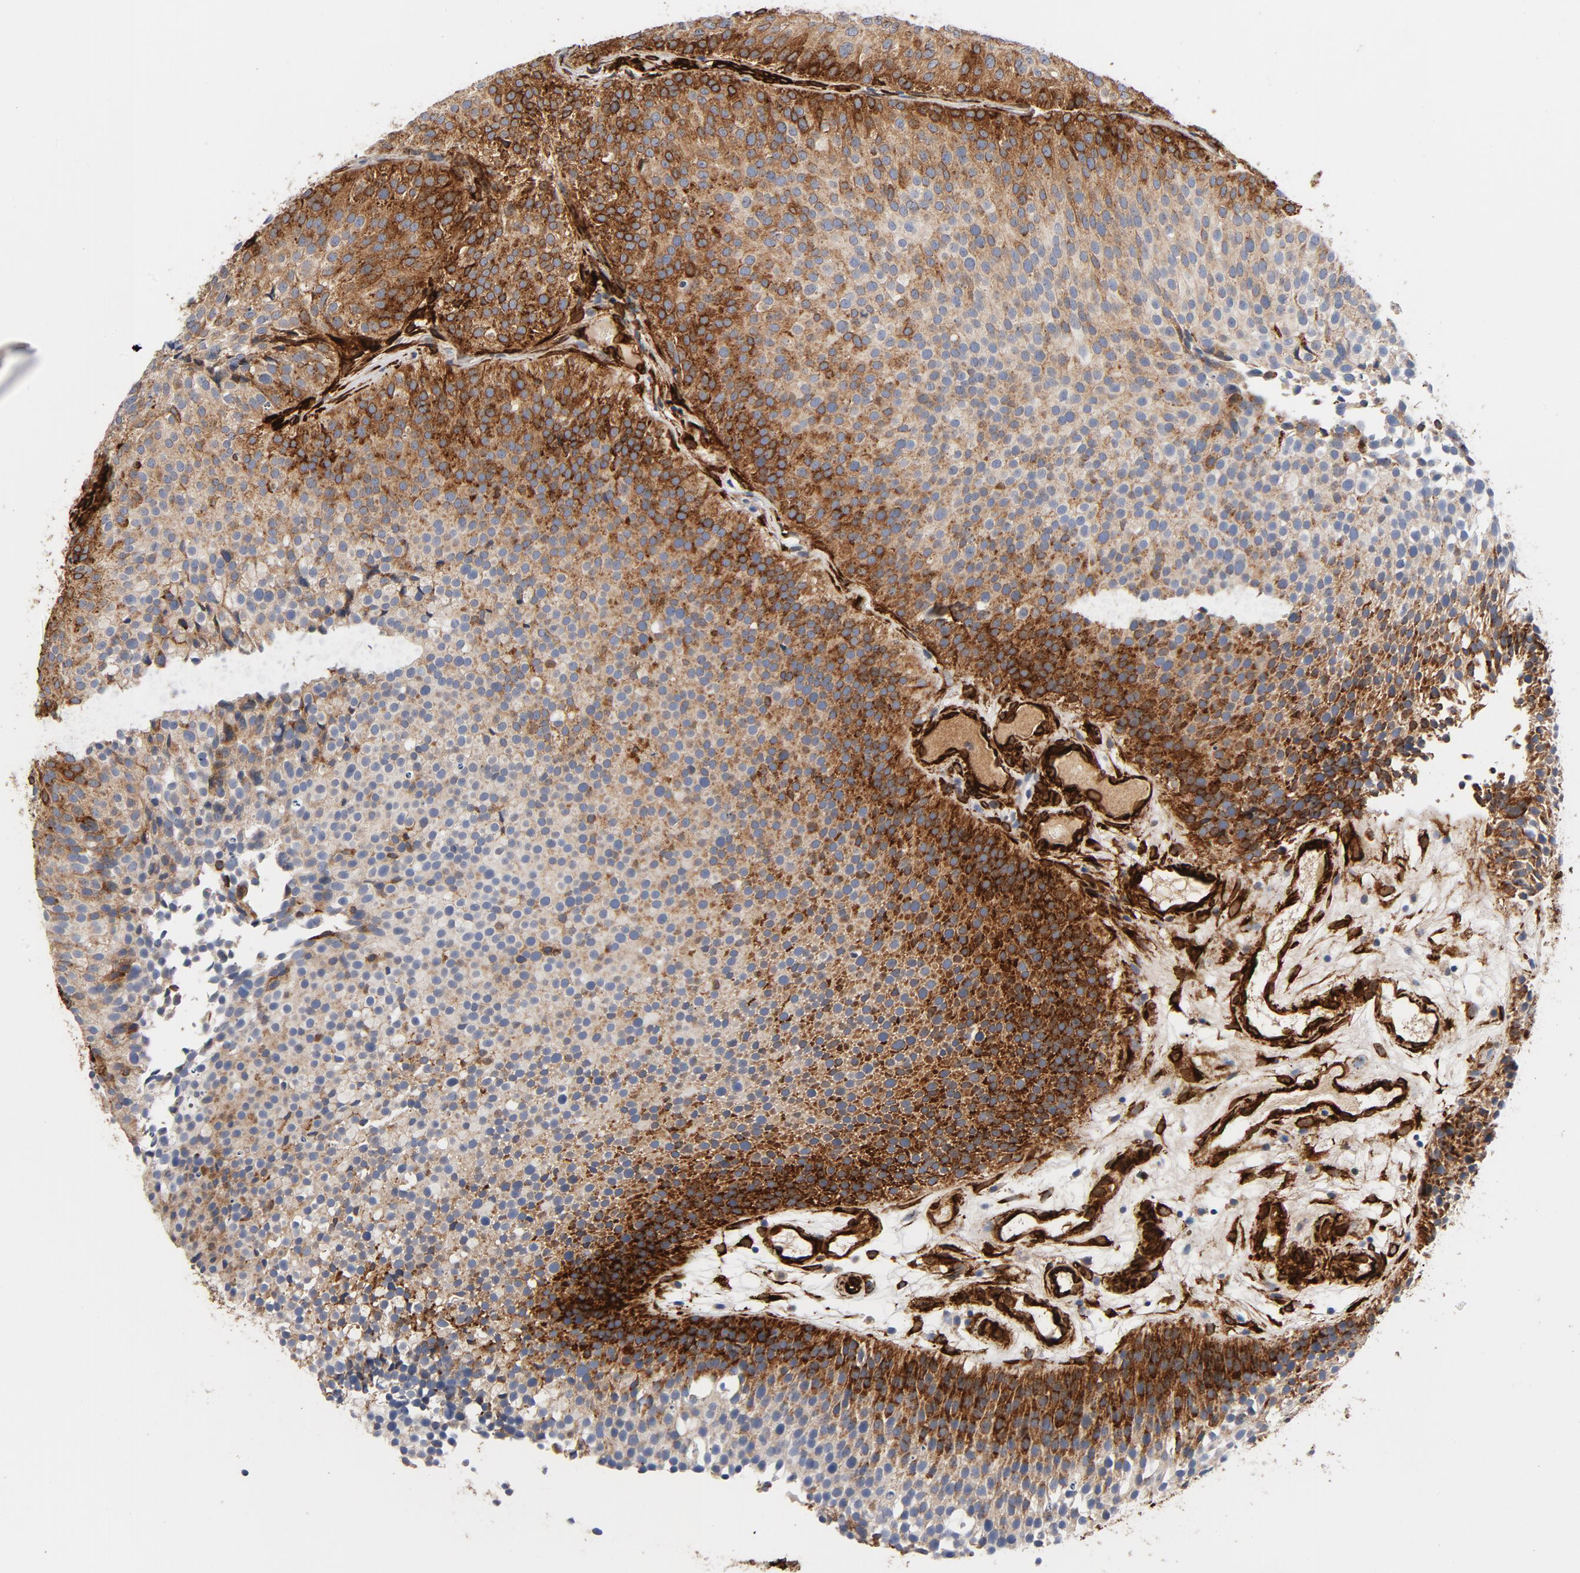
{"staining": {"intensity": "strong", "quantity": "25%-75%", "location": "cytoplasmic/membranous"}, "tissue": "urothelial cancer", "cell_type": "Tumor cells", "image_type": "cancer", "snomed": [{"axis": "morphology", "description": "Urothelial carcinoma, Low grade"}, {"axis": "topography", "description": "Urinary bladder"}], "caption": "Immunohistochemical staining of urothelial cancer demonstrates high levels of strong cytoplasmic/membranous staining in about 25%-75% of tumor cells.", "gene": "SERPINH1", "patient": {"sex": "male", "age": 85}}